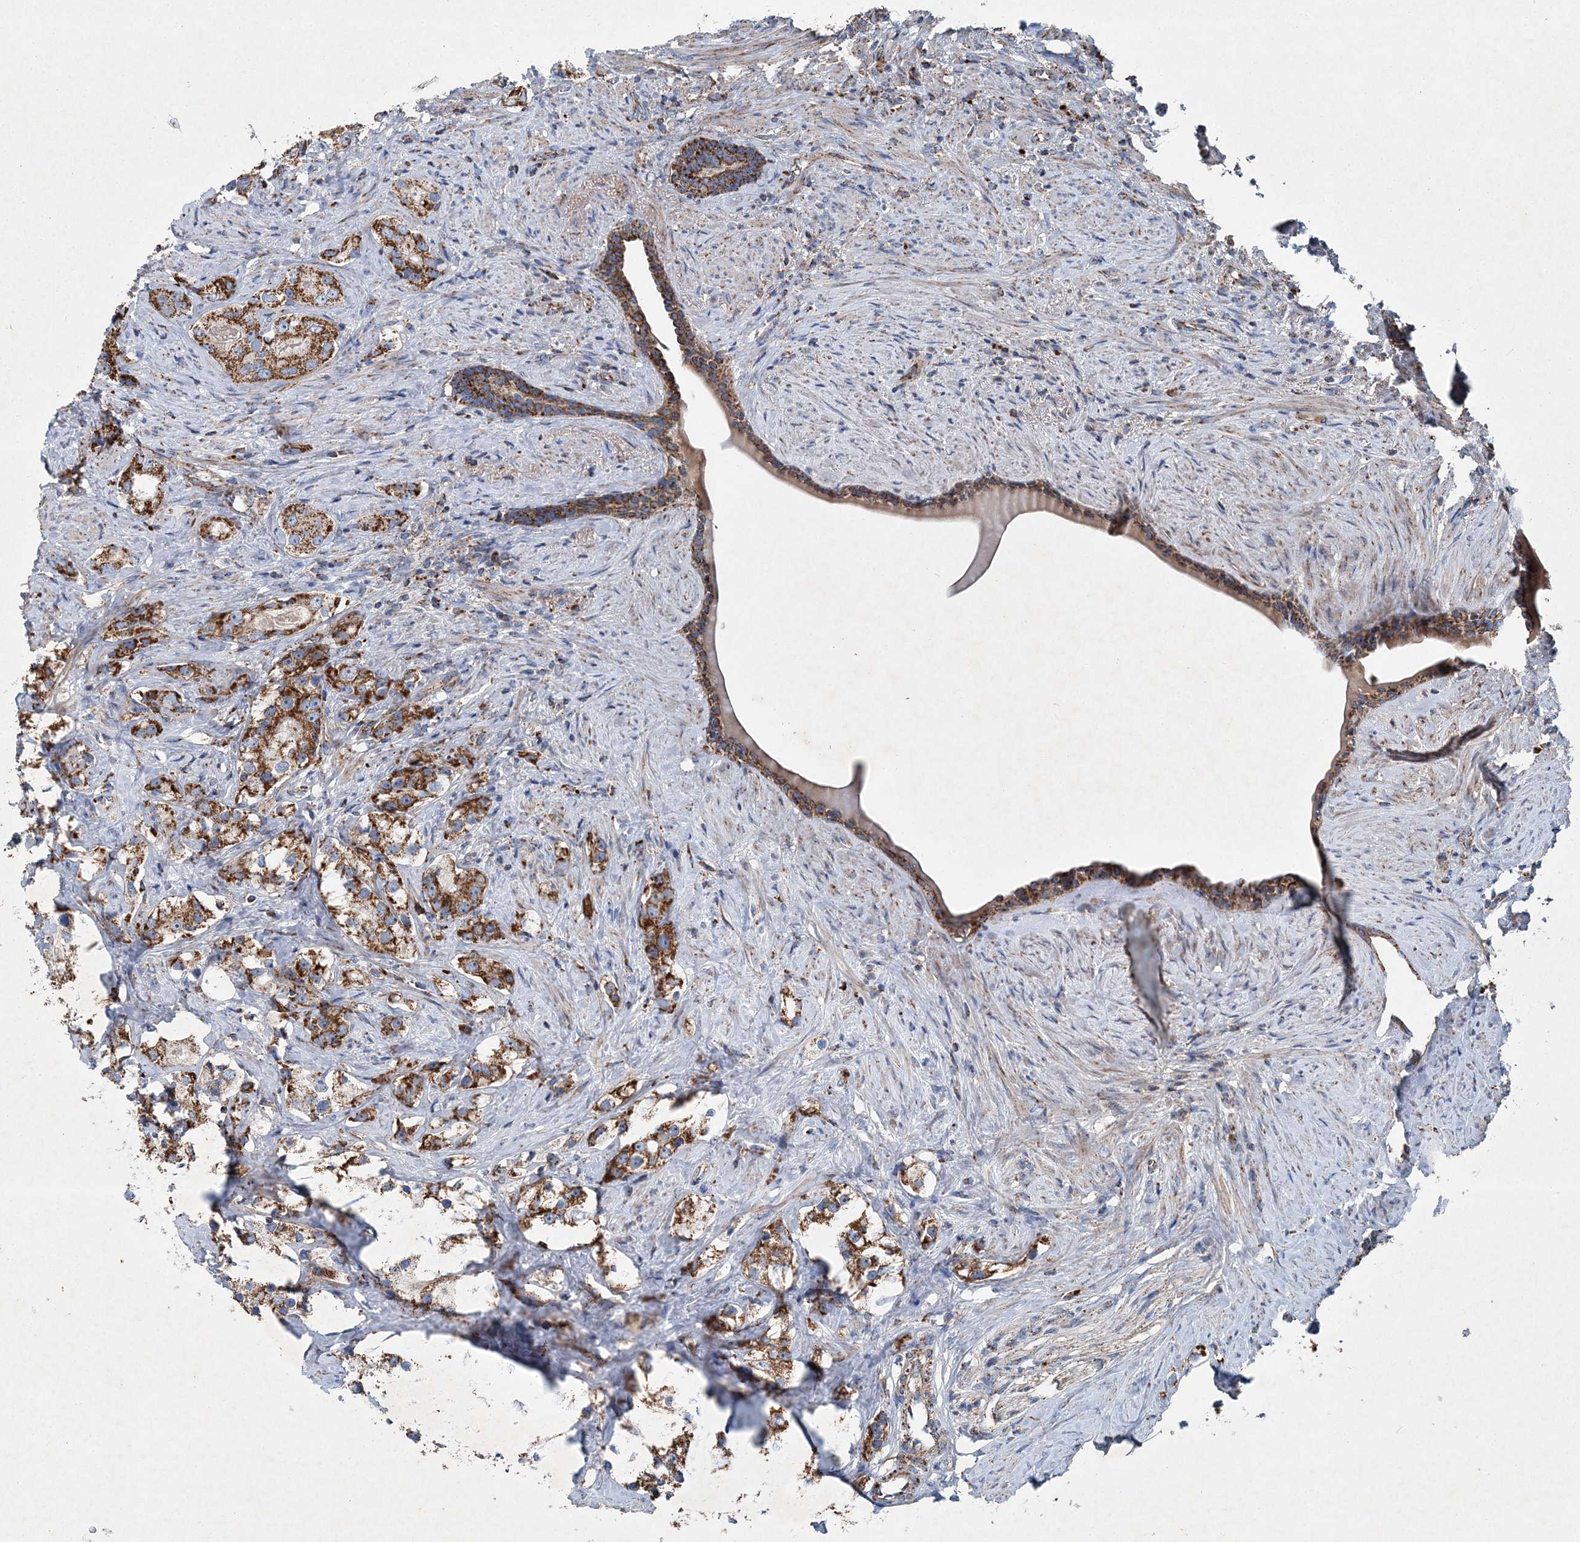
{"staining": {"intensity": "strong", "quantity": ">75%", "location": "cytoplasmic/membranous"}, "tissue": "prostate cancer", "cell_type": "Tumor cells", "image_type": "cancer", "snomed": [{"axis": "morphology", "description": "Adenocarcinoma, High grade"}, {"axis": "topography", "description": "Prostate"}], "caption": "A high amount of strong cytoplasmic/membranous staining is appreciated in approximately >75% of tumor cells in prostate cancer (high-grade adenocarcinoma) tissue. Immunohistochemistry (ihc) stains the protein in brown and the nuclei are stained blue.", "gene": "SPAG16", "patient": {"sex": "male", "age": 63}}